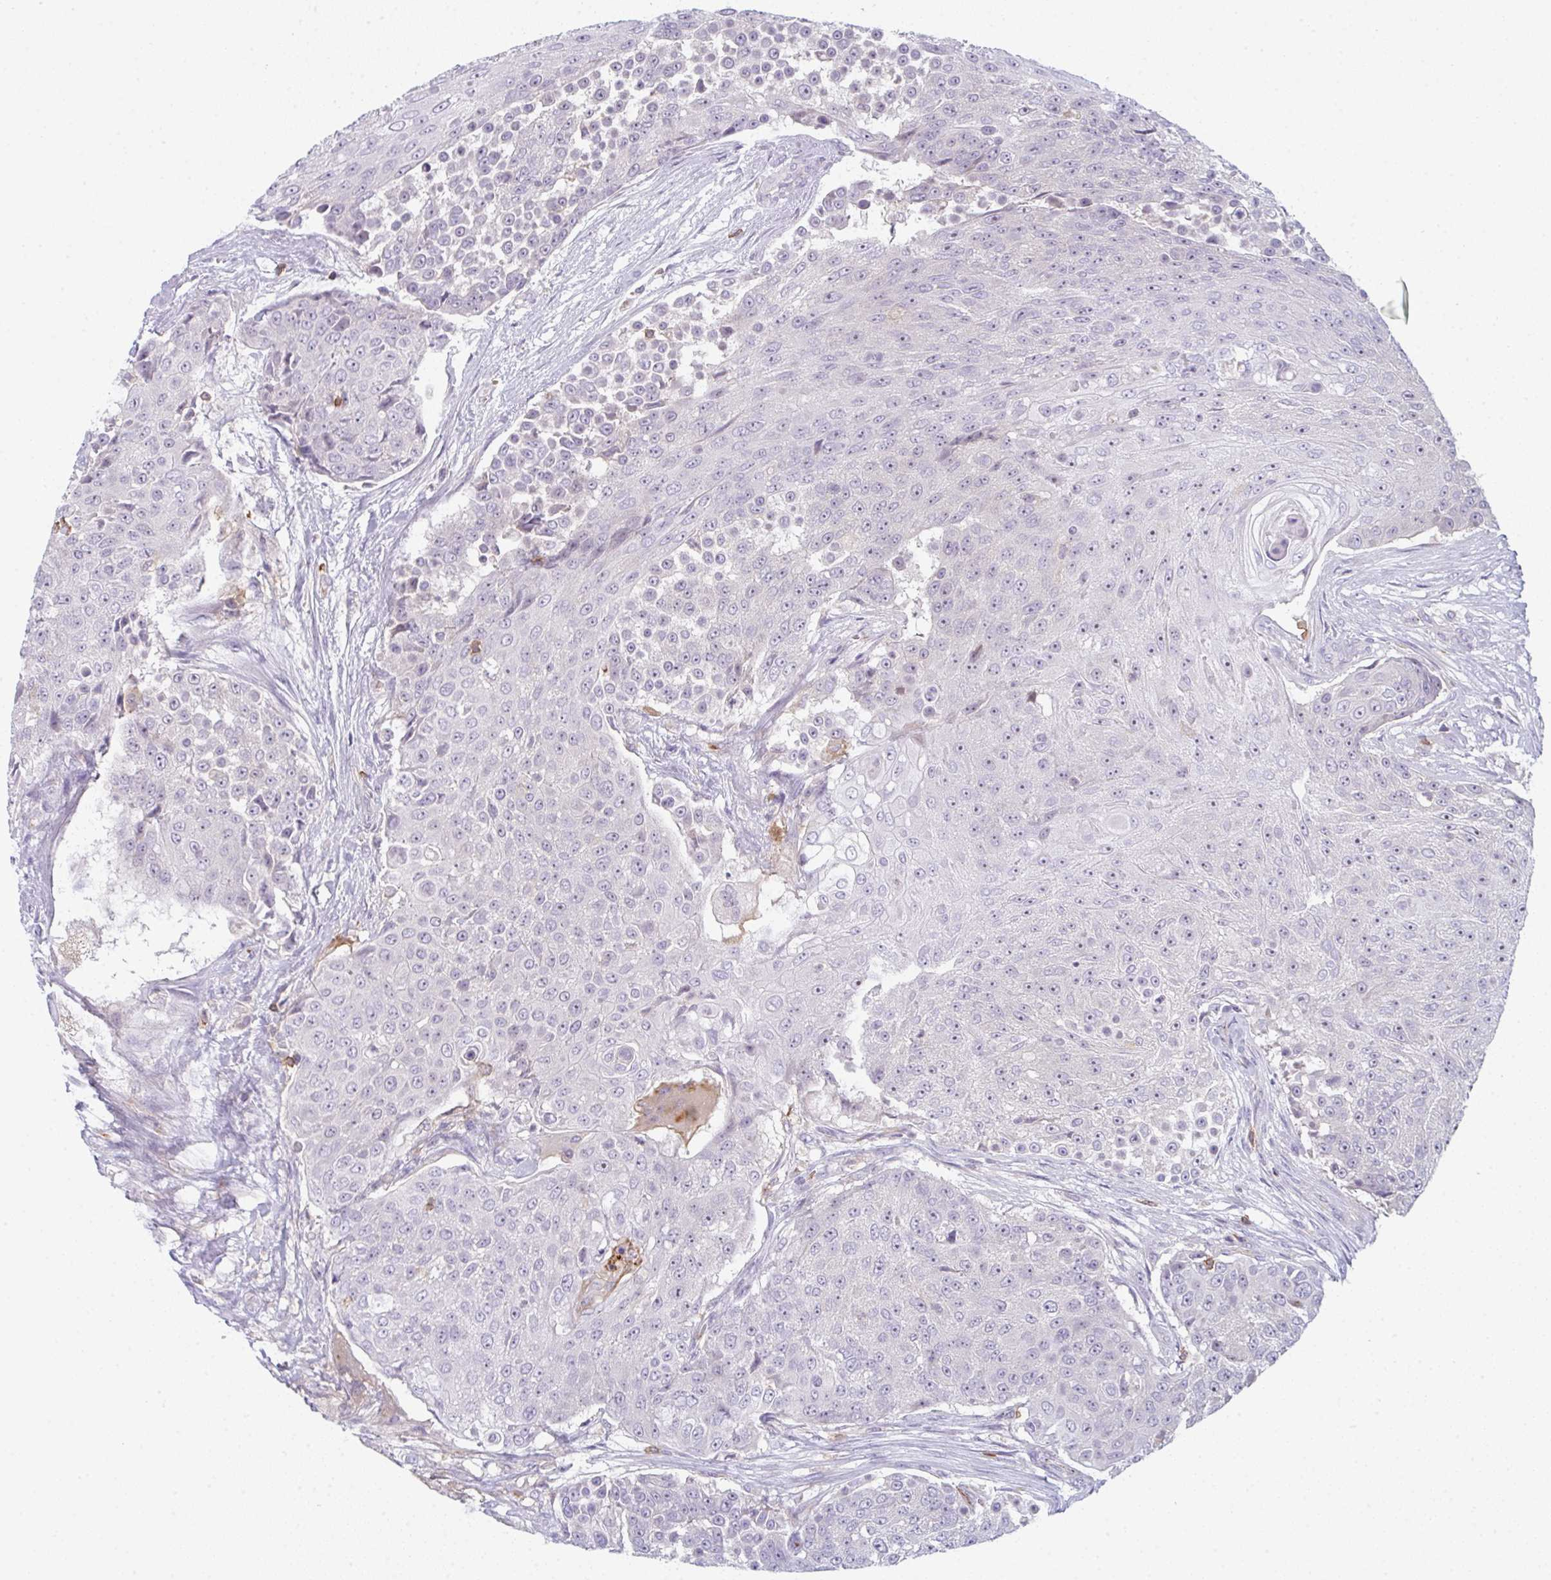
{"staining": {"intensity": "negative", "quantity": "none", "location": "none"}, "tissue": "urothelial cancer", "cell_type": "Tumor cells", "image_type": "cancer", "snomed": [{"axis": "morphology", "description": "Urothelial carcinoma, High grade"}, {"axis": "topography", "description": "Urinary bladder"}], "caption": "The histopathology image demonstrates no staining of tumor cells in urothelial carcinoma (high-grade). (Immunohistochemistry, brightfield microscopy, high magnification).", "gene": "CD80", "patient": {"sex": "female", "age": 63}}